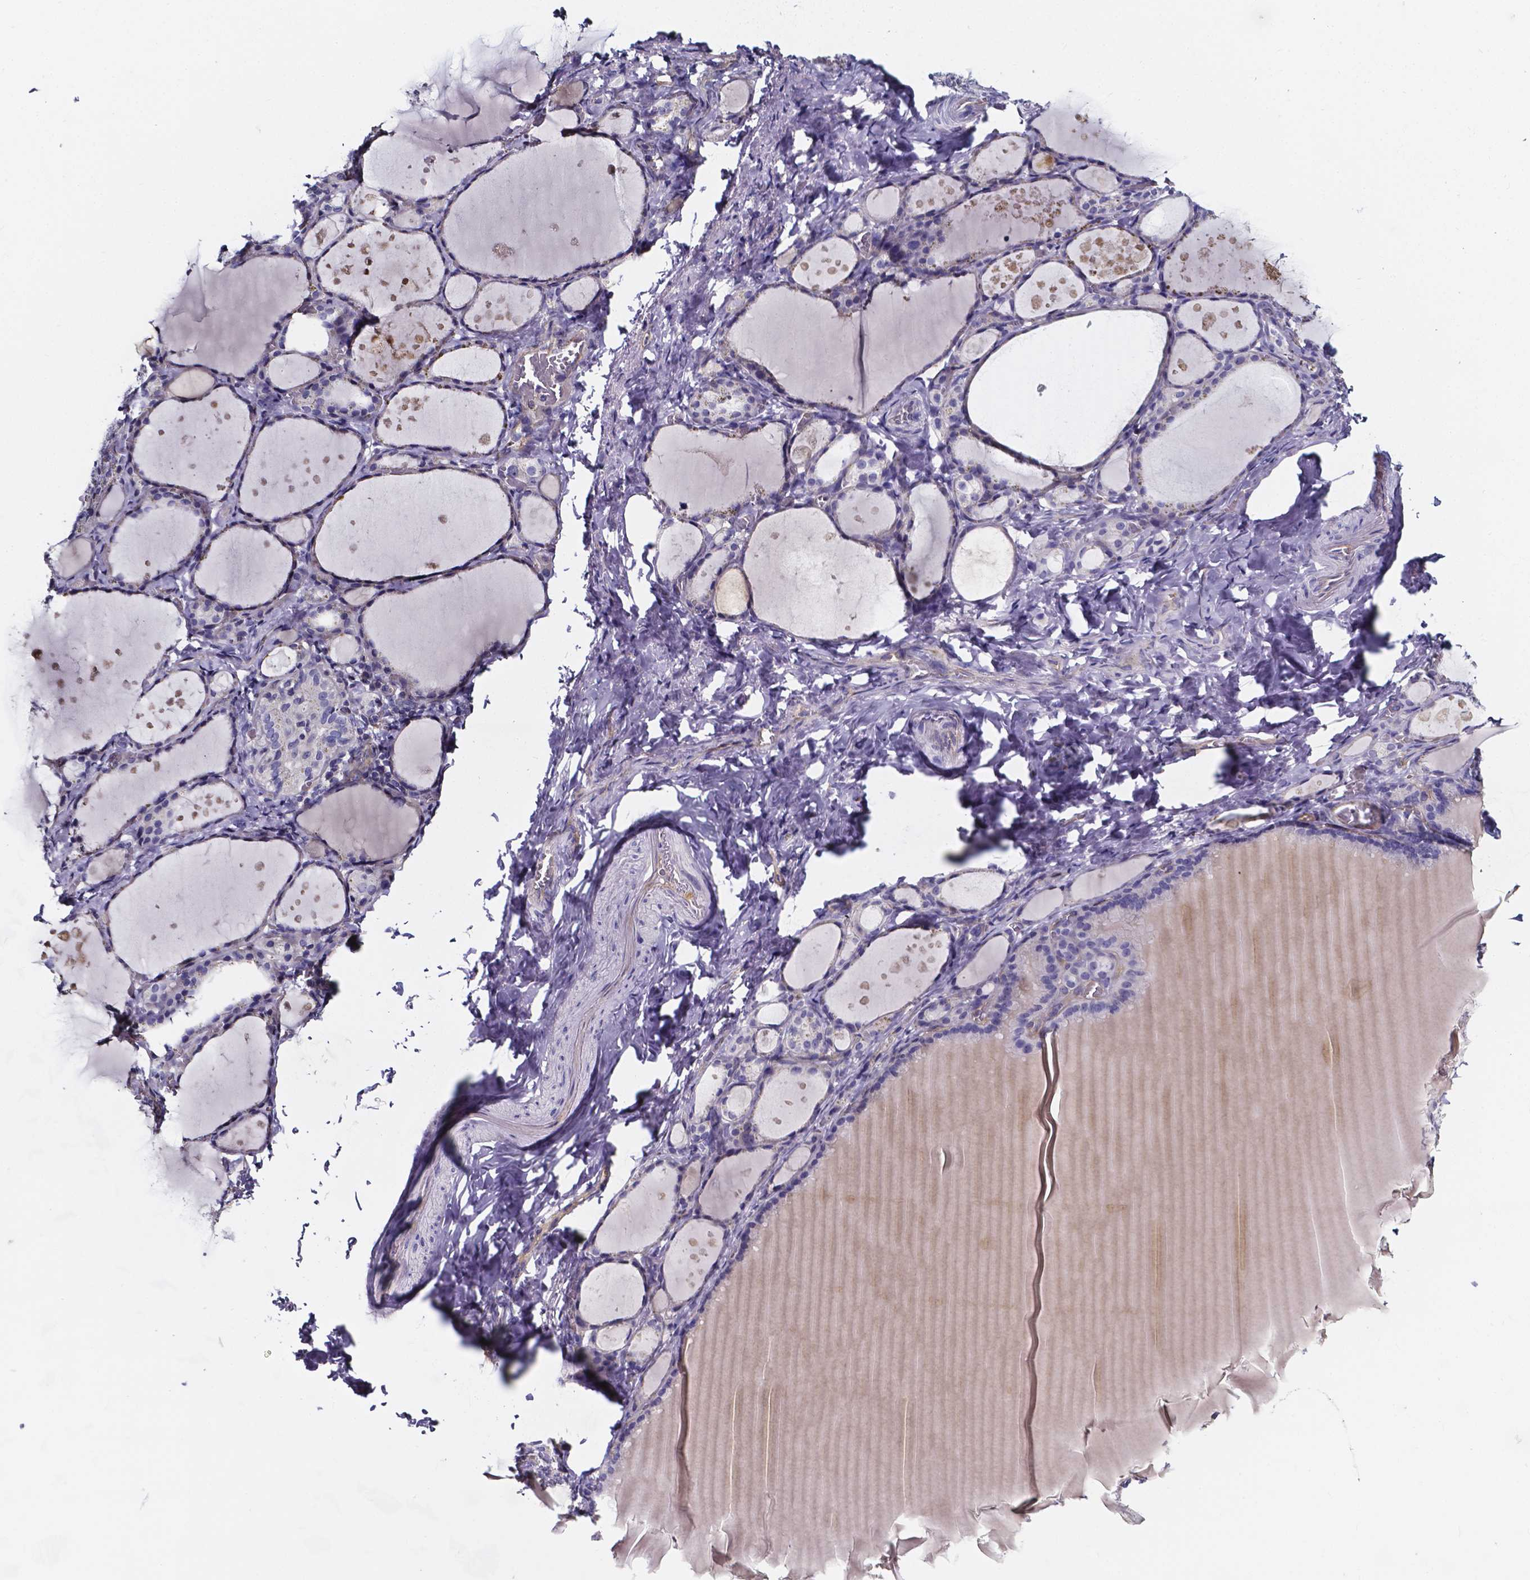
{"staining": {"intensity": "negative", "quantity": "none", "location": "none"}, "tissue": "thyroid gland", "cell_type": "Glandular cells", "image_type": "normal", "snomed": [{"axis": "morphology", "description": "Normal tissue, NOS"}, {"axis": "topography", "description": "Thyroid gland"}], "caption": "IHC micrograph of benign thyroid gland: human thyroid gland stained with DAB (3,3'-diaminobenzidine) exhibits no significant protein expression in glandular cells. (DAB IHC with hematoxylin counter stain).", "gene": "CACNG8", "patient": {"sex": "male", "age": 68}}